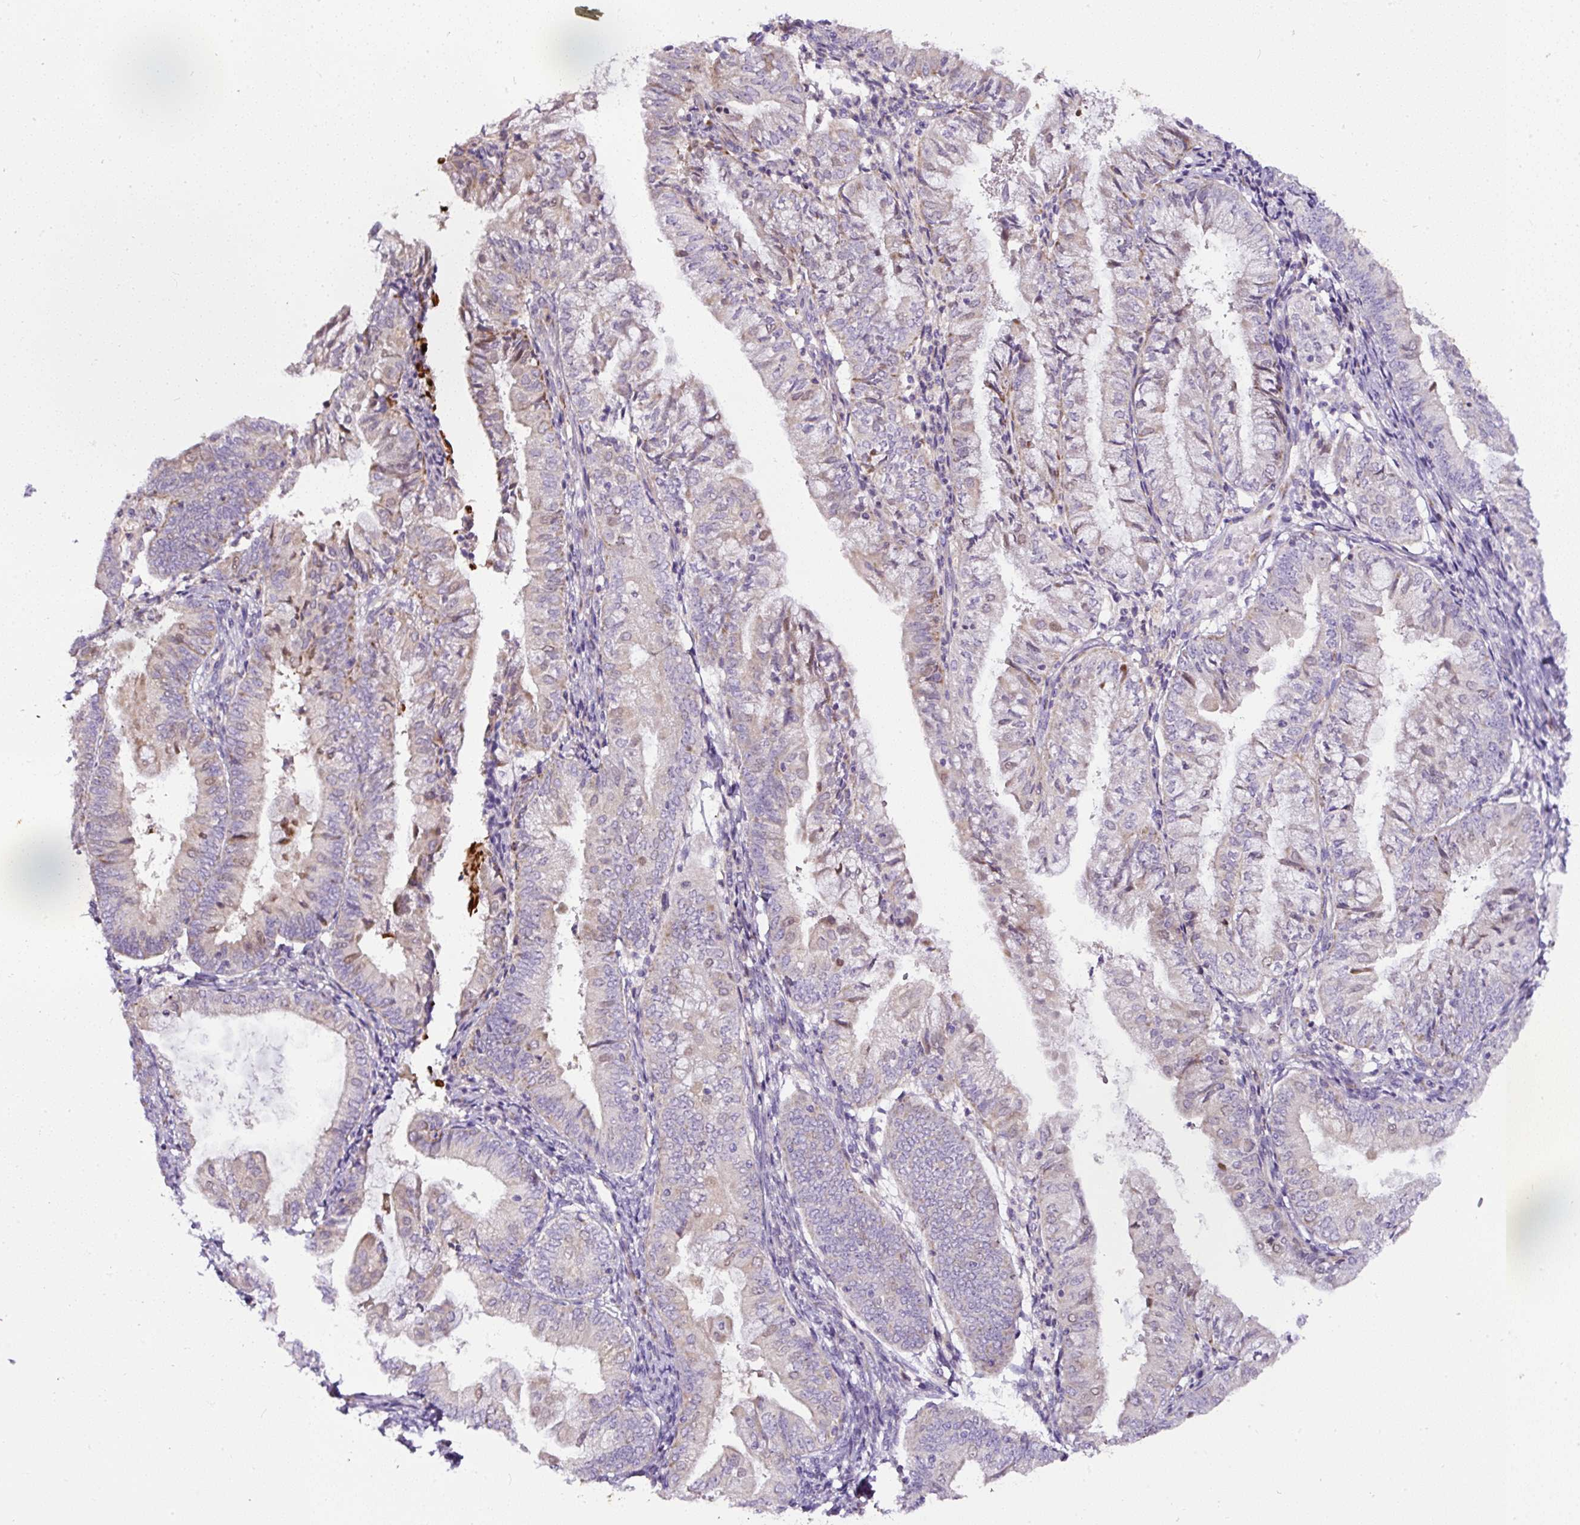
{"staining": {"intensity": "negative", "quantity": "none", "location": "none"}, "tissue": "endometrial cancer", "cell_type": "Tumor cells", "image_type": "cancer", "snomed": [{"axis": "morphology", "description": "Adenocarcinoma, NOS"}, {"axis": "topography", "description": "Endometrium"}], "caption": "An image of endometrial cancer (adenocarcinoma) stained for a protein shows no brown staining in tumor cells. (DAB immunohistochemistry (IHC), high magnification).", "gene": "HPS4", "patient": {"sex": "female", "age": 55}}